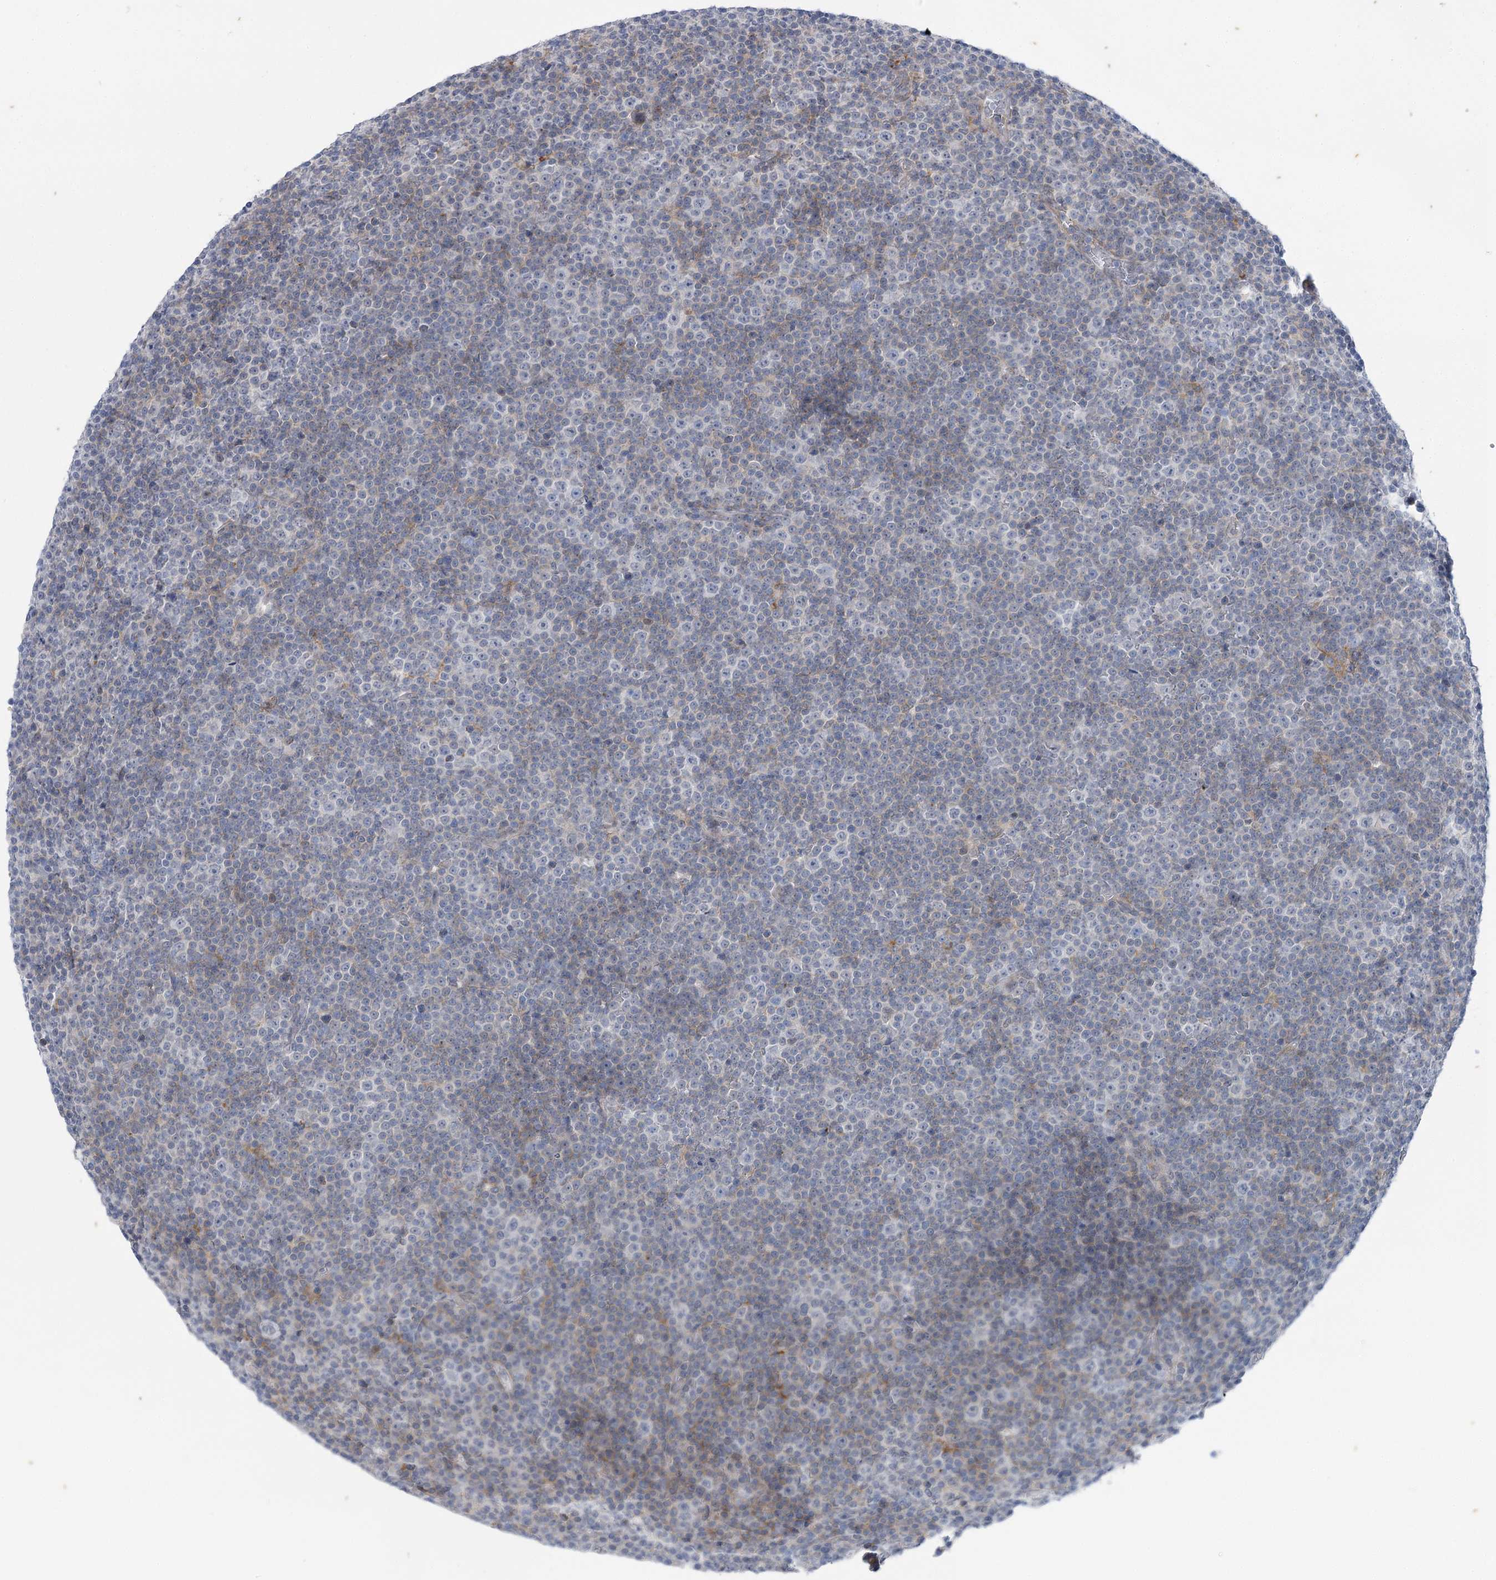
{"staining": {"intensity": "negative", "quantity": "none", "location": "none"}, "tissue": "lymphoma", "cell_type": "Tumor cells", "image_type": "cancer", "snomed": [{"axis": "morphology", "description": "Malignant lymphoma, non-Hodgkin's type, Low grade"}, {"axis": "topography", "description": "Lymph node"}], "caption": "IHC photomicrograph of low-grade malignant lymphoma, non-Hodgkin's type stained for a protein (brown), which shows no positivity in tumor cells.", "gene": "AGXT2", "patient": {"sex": "female", "age": 67}}